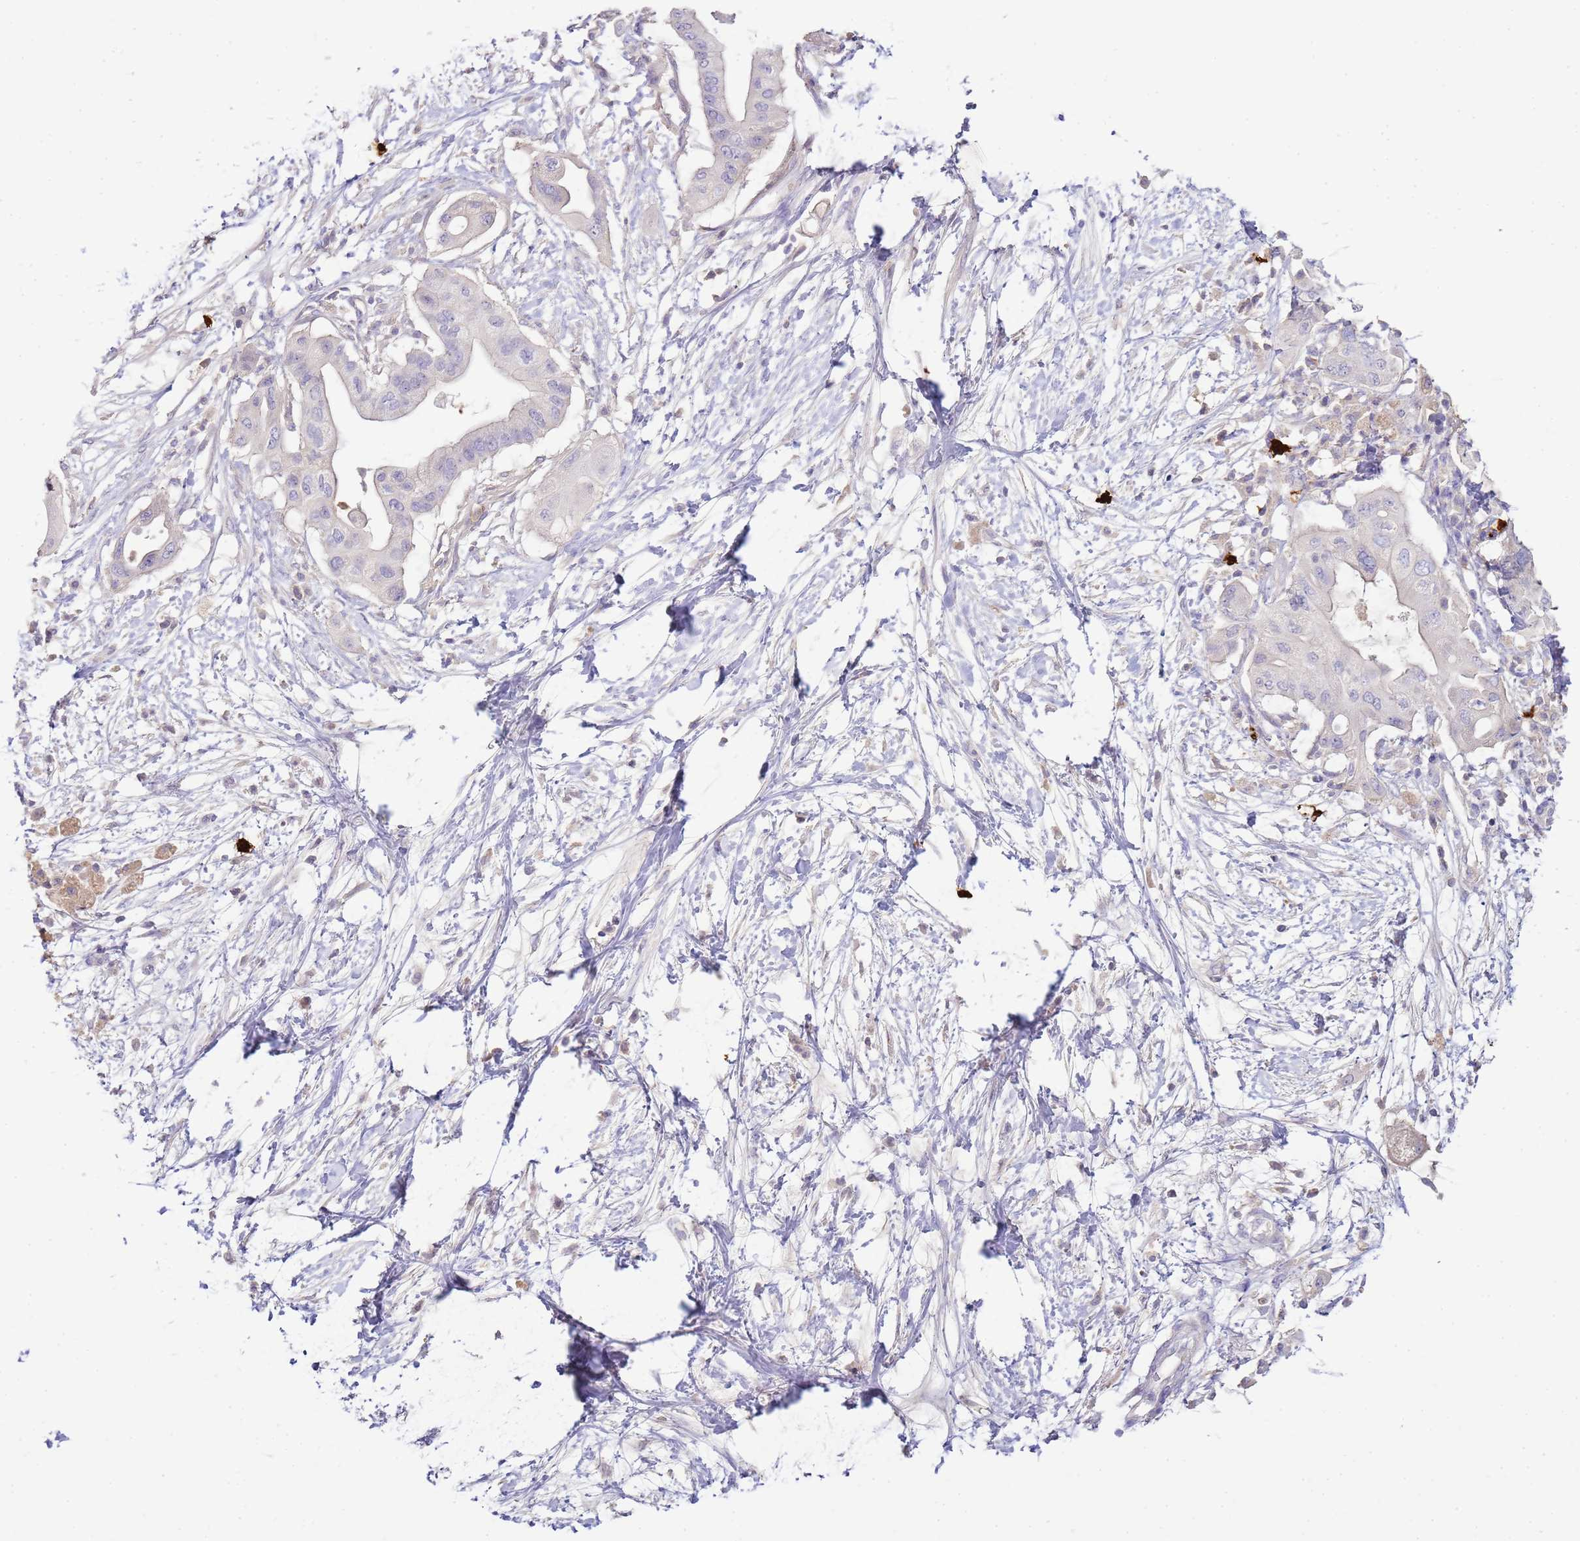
{"staining": {"intensity": "negative", "quantity": "none", "location": "none"}, "tissue": "pancreatic cancer", "cell_type": "Tumor cells", "image_type": "cancer", "snomed": [{"axis": "morphology", "description": "Adenocarcinoma, NOS"}, {"axis": "topography", "description": "Pancreas"}], "caption": "High magnification brightfield microscopy of pancreatic cancer stained with DAB (brown) and counterstained with hematoxylin (blue): tumor cells show no significant positivity.", "gene": "IL2RG", "patient": {"sex": "male", "age": 68}}